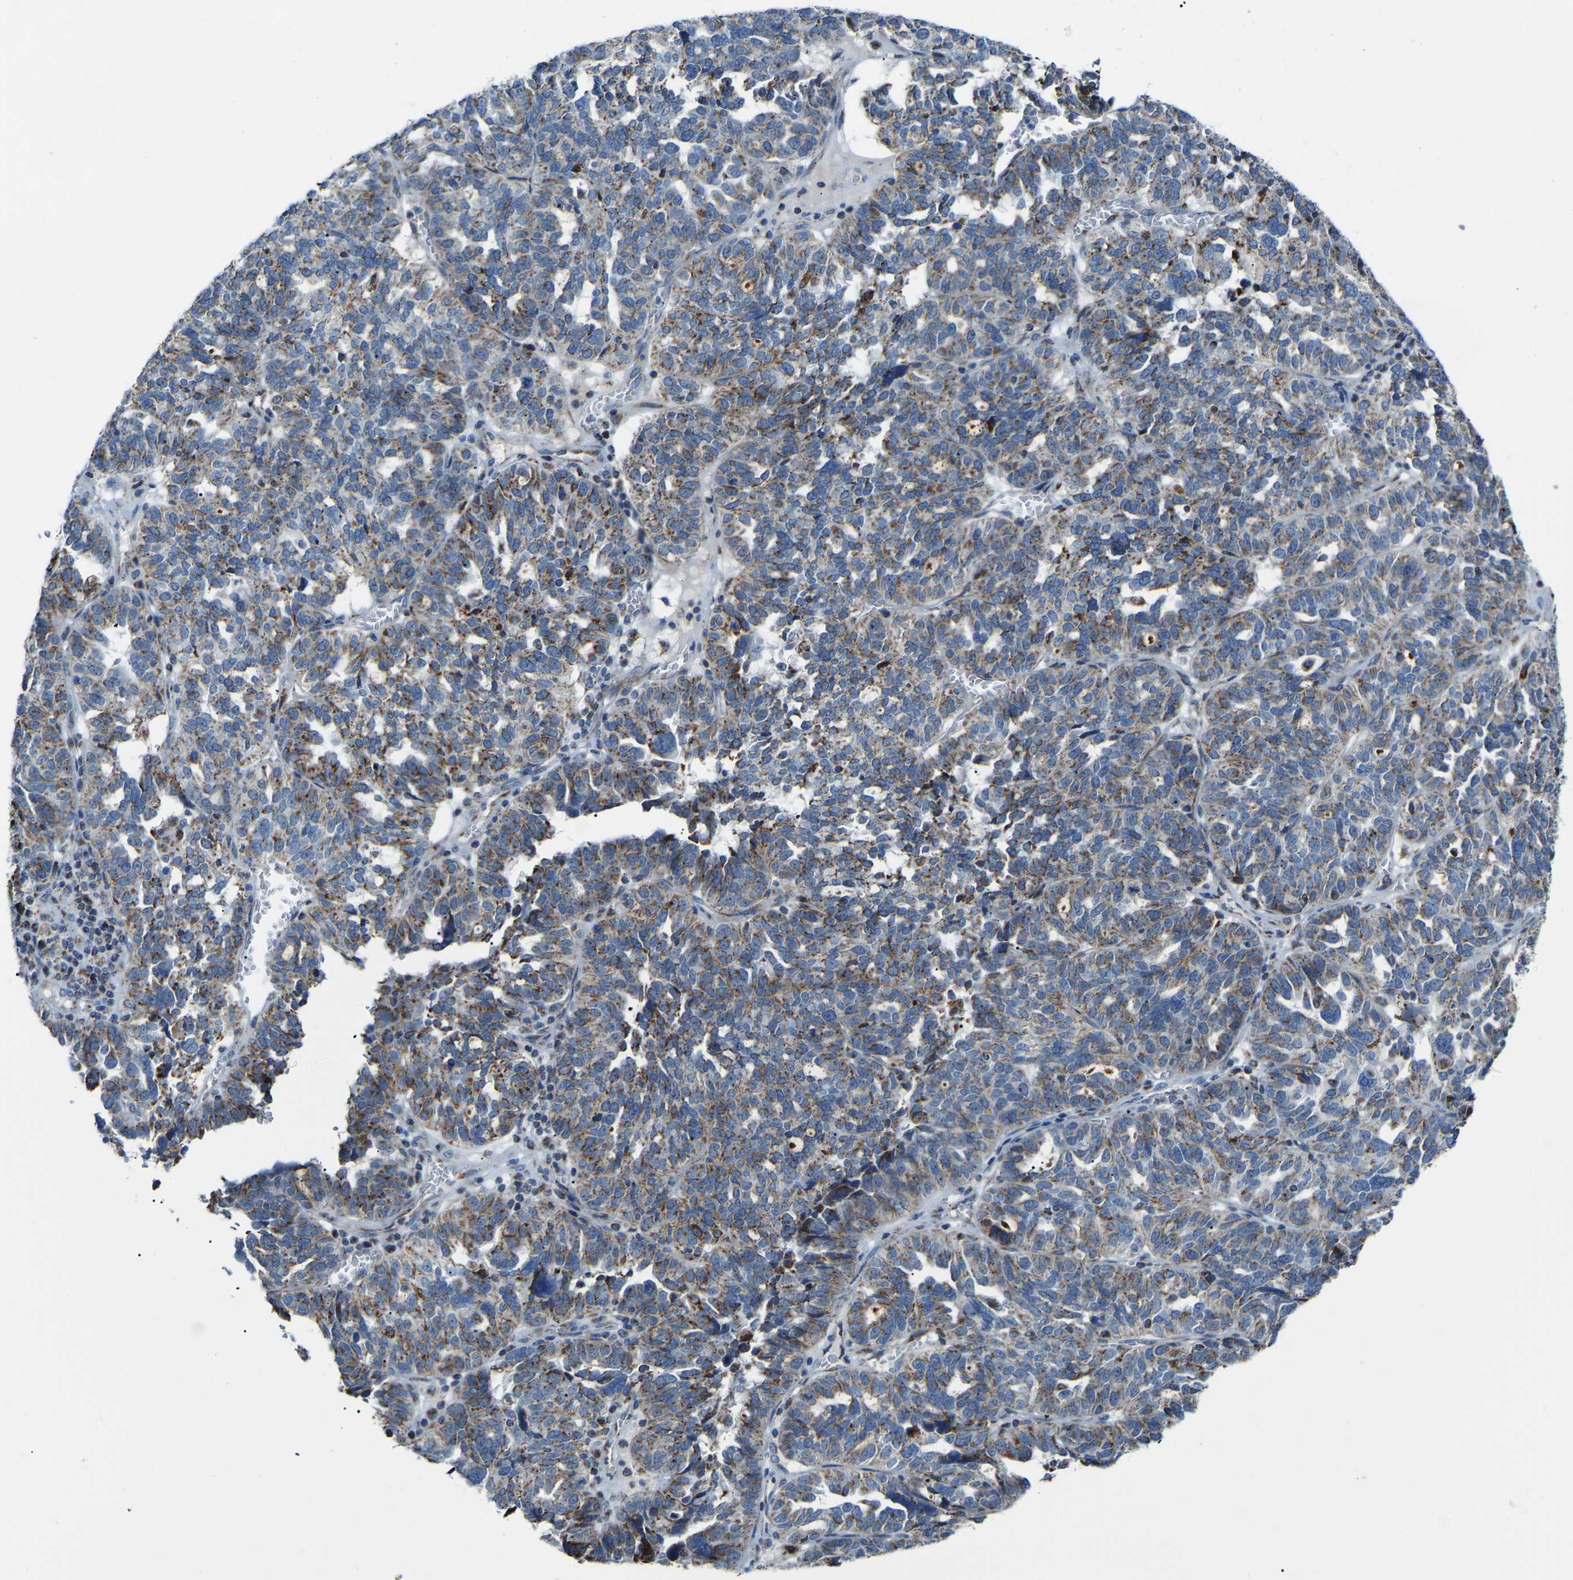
{"staining": {"intensity": "moderate", "quantity": "25%-75%", "location": "cytoplasmic/membranous"}, "tissue": "ovarian cancer", "cell_type": "Tumor cells", "image_type": "cancer", "snomed": [{"axis": "morphology", "description": "Cystadenocarcinoma, serous, NOS"}, {"axis": "topography", "description": "Ovary"}], "caption": "Immunohistochemical staining of ovarian cancer (serous cystadenocarcinoma) demonstrates medium levels of moderate cytoplasmic/membranous protein expression in approximately 25%-75% of tumor cells. (DAB IHC, brown staining for protein, blue staining for nuclei).", "gene": "CANT1", "patient": {"sex": "female", "age": 59}}